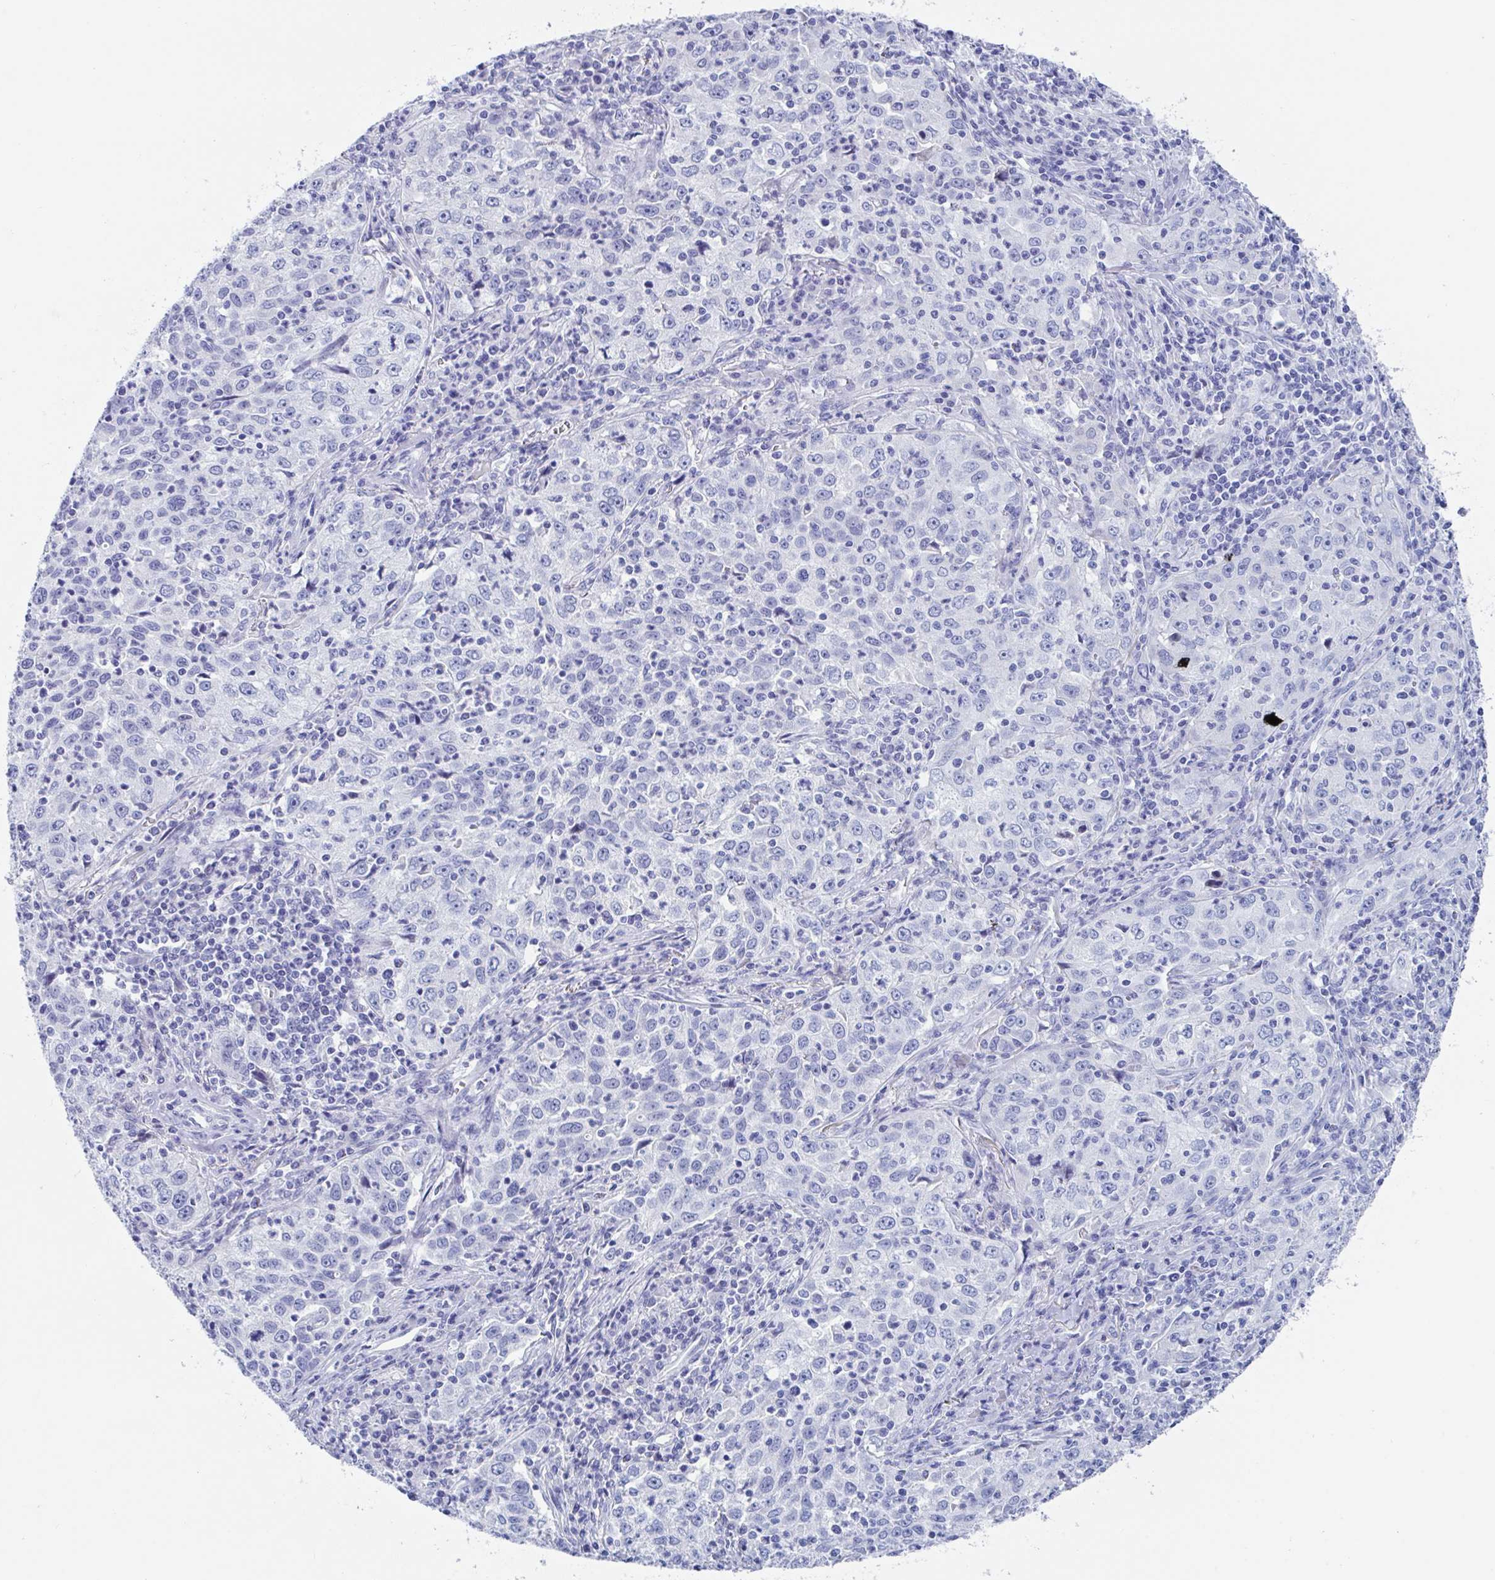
{"staining": {"intensity": "negative", "quantity": "none", "location": "none"}, "tissue": "lung cancer", "cell_type": "Tumor cells", "image_type": "cancer", "snomed": [{"axis": "morphology", "description": "Squamous cell carcinoma, NOS"}, {"axis": "topography", "description": "Lung"}], "caption": "This micrograph is of lung cancer (squamous cell carcinoma) stained with IHC to label a protein in brown with the nuclei are counter-stained blue. There is no staining in tumor cells. (DAB immunohistochemistry (IHC) with hematoxylin counter stain).", "gene": "ZPBP", "patient": {"sex": "male", "age": 71}}